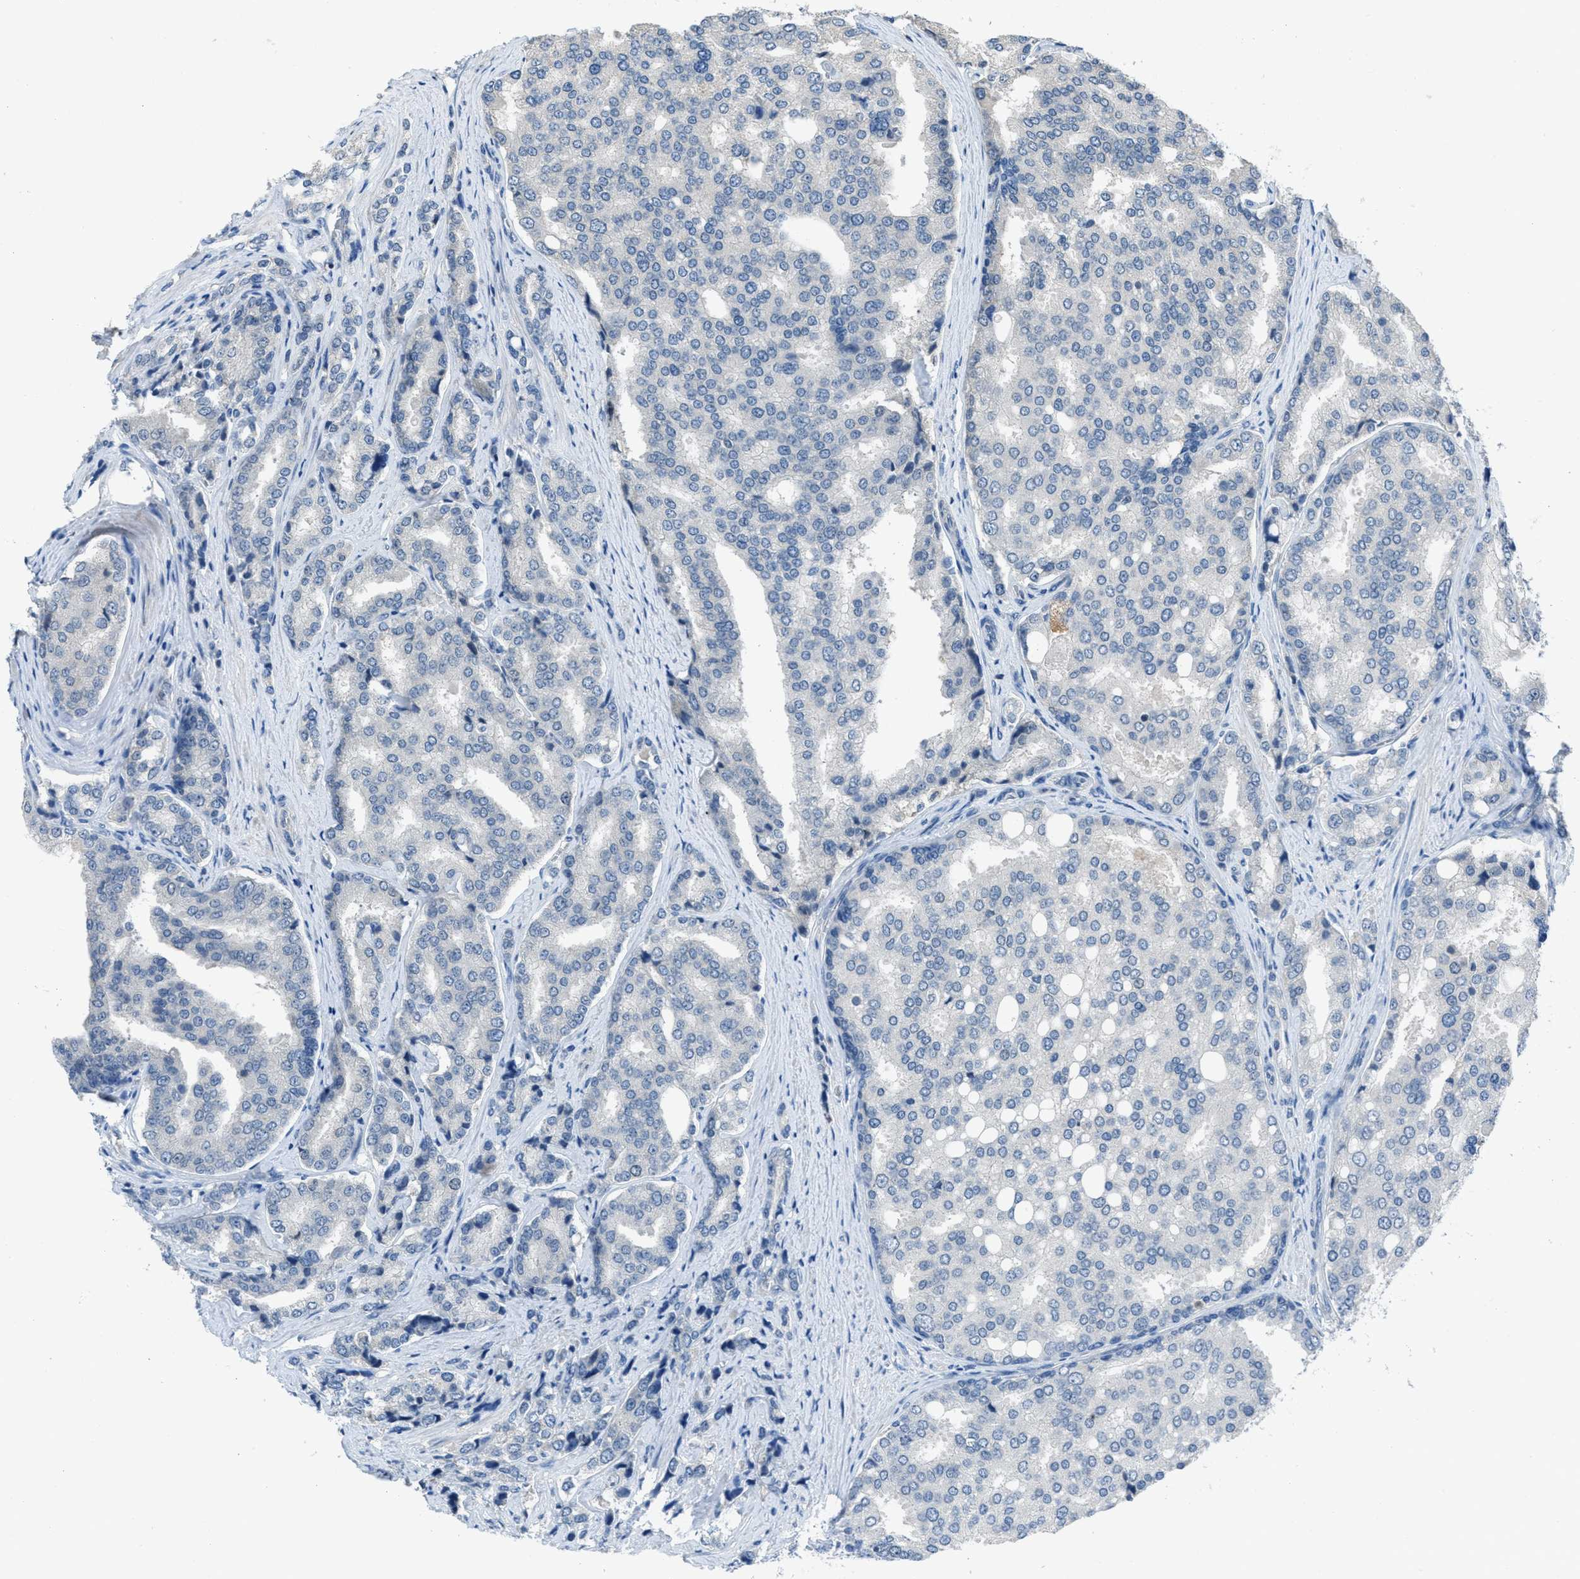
{"staining": {"intensity": "negative", "quantity": "none", "location": "none"}, "tissue": "prostate cancer", "cell_type": "Tumor cells", "image_type": "cancer", "snomed": [{"axis": "morphology", "description": "Adenocarcinoma, High grade"}, {"axis": "topography", "description": "Prostate"}], "caption": "High magnification brightfield microscopy of prostate cancer (adenocarcinoma (high-grade)) stained with DAB (3,3'-diaminobenzidine) (brown) and counterstained with hematoxylin (blue): tumor cells show no significant staining.", "gene": "MIS18A", "patient": {"sex": "male", "age": 50}}